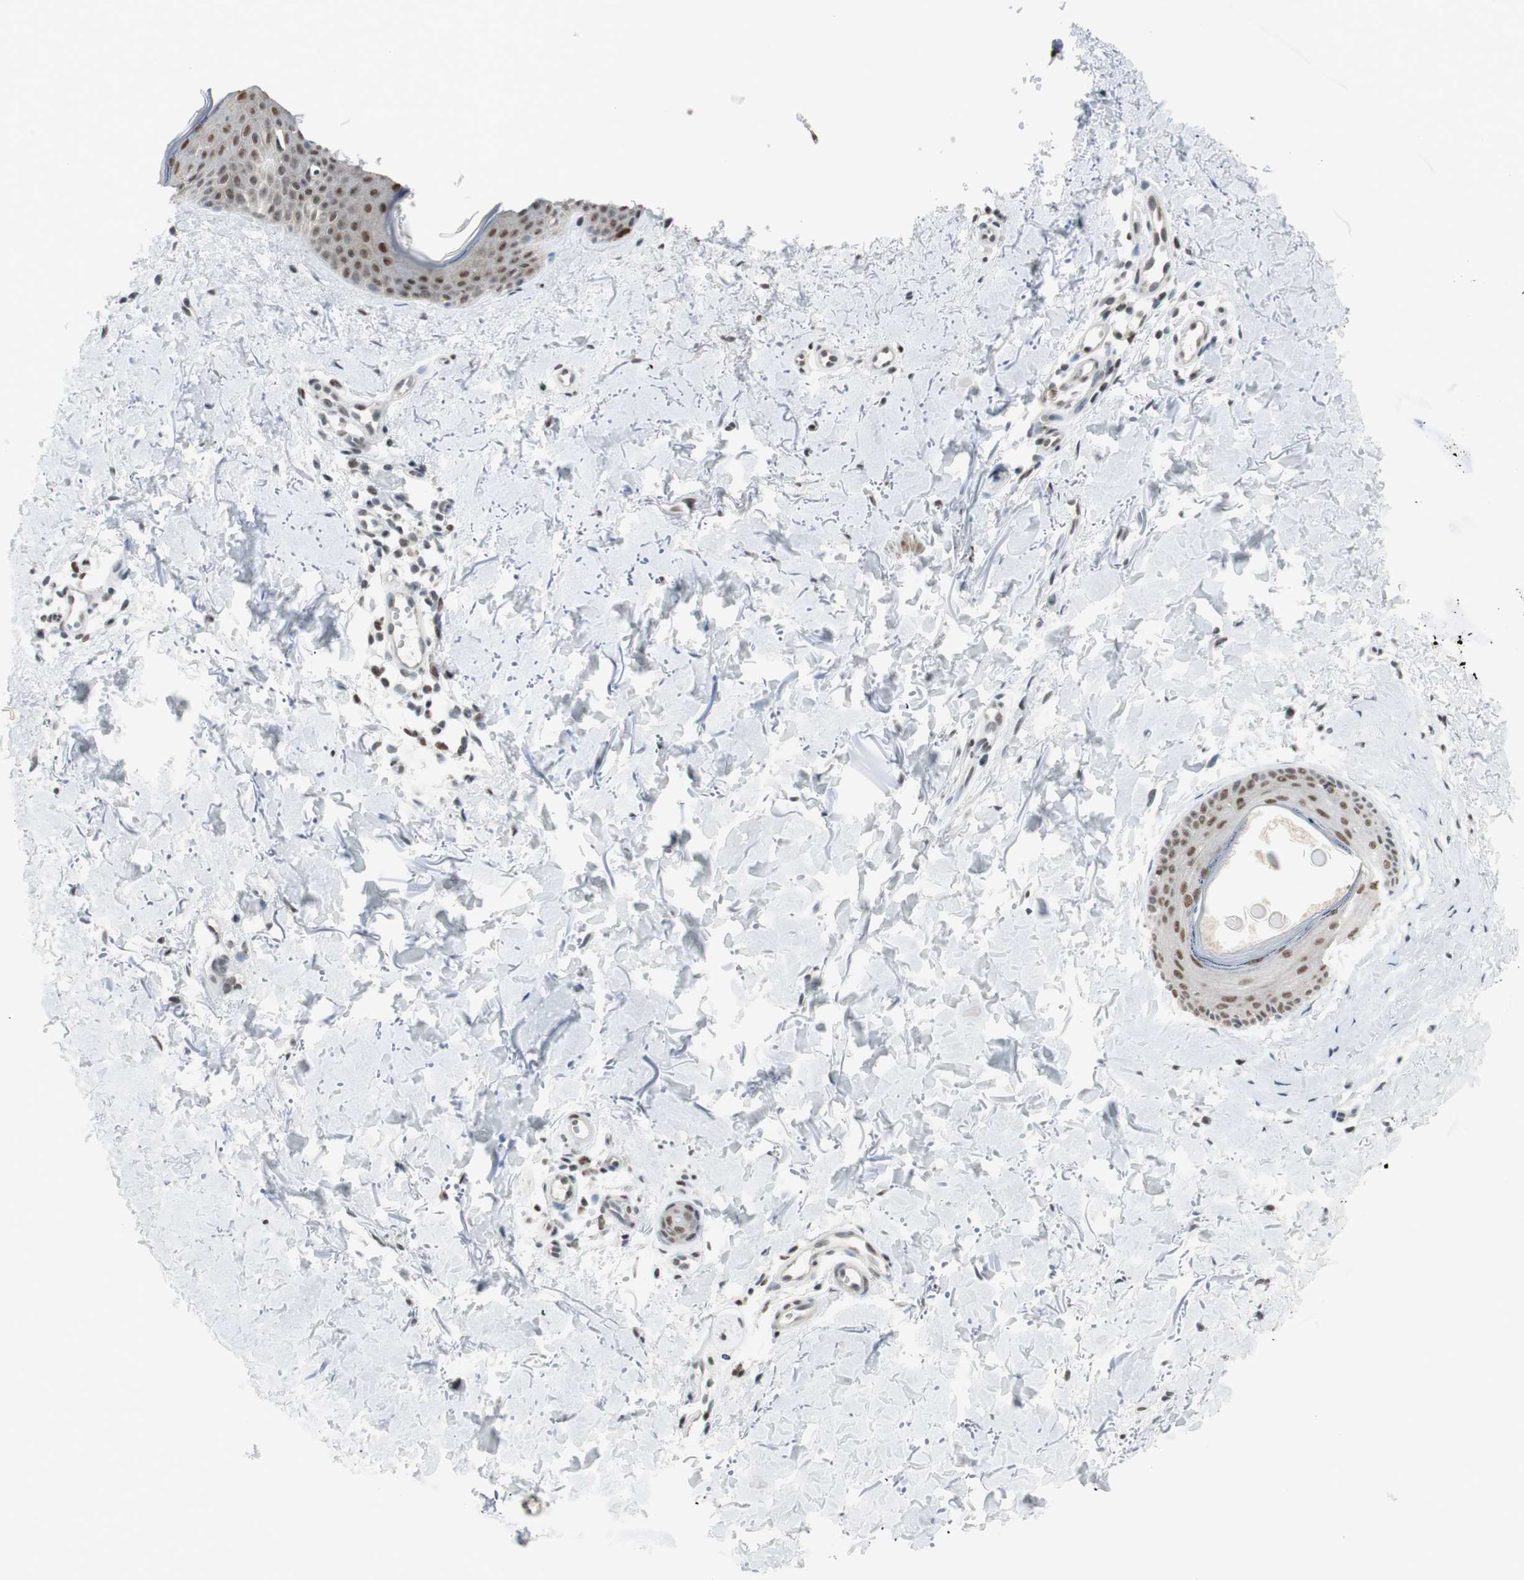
{"staining": {"intensity": "moderate", "quantity": ">75%", "location": "nuclear"}, "tissue": "skin", "cell_type": "Fibroblasts", "image_type": "normal", "snomed": [{"axis": "morphology", "description": "Normal tissue, NOS"}, {"axis": "topography", "description": "Skin"}], "caption": "Immunohistochemistry (DAB (3,3'-diaminobenzidine)) staining of unremarkable skin displays moderate nuclear protein positivity in approximately >75% of fibroblasts. (IHC, brightfield microscopy, high magnification).", "gene": "SMARCE1", "patient": {"sex": "female", "age": 56}}